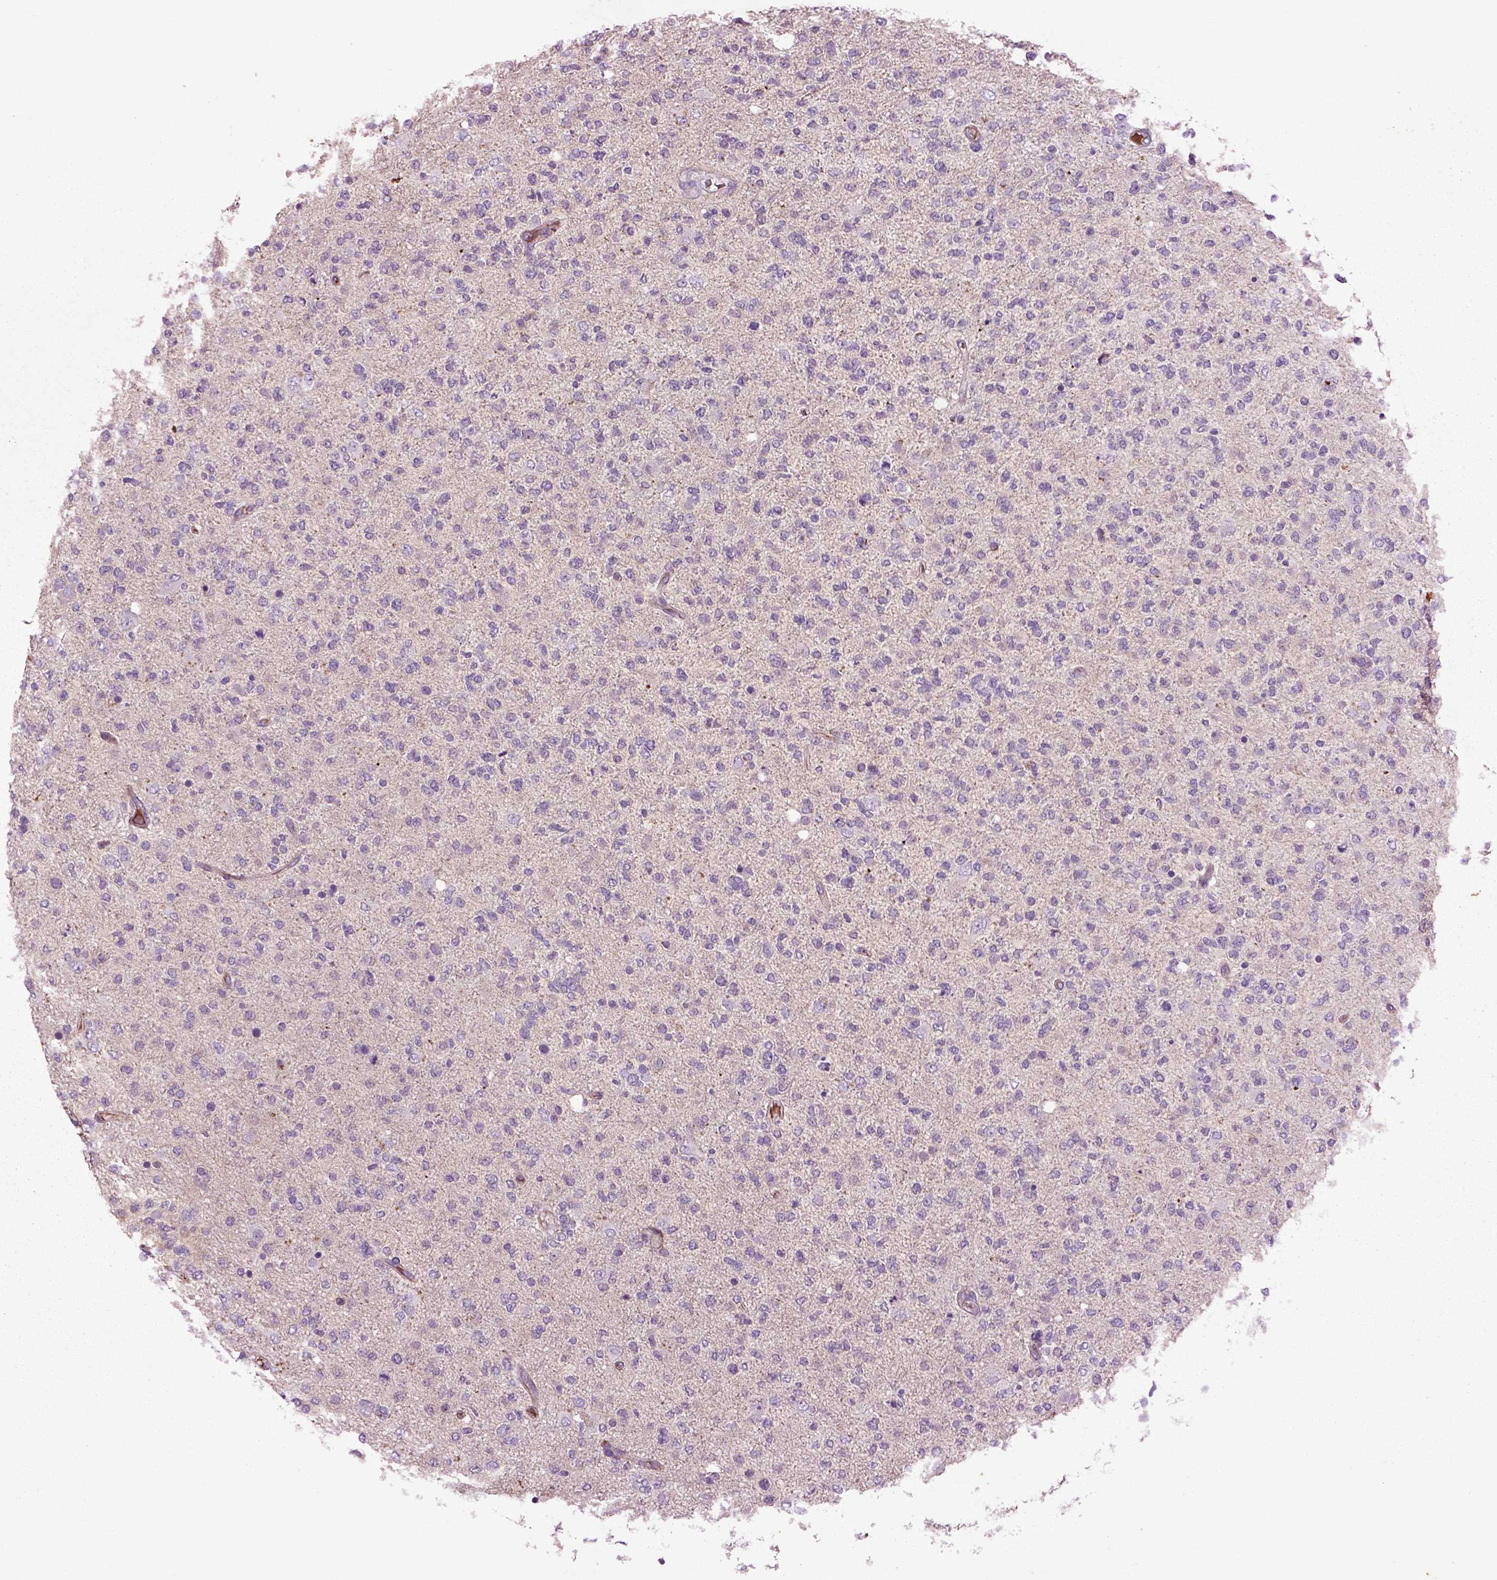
{"staining": {"intensity": "negative", "quantity": "none", "location": "none"}, "tissue": "glioma", "cell_type": "Tumor cells", "image_type": "cancer", "snomed": [{"axis": "morphology", "description": "Glioma, malignant, High grade"}, {"axis": "topography", "description": "Cerebral cortex"}], "caption": "Immunohistochemical staining of human glioma shows no significant staining in tumor cells.", "gene": "SPON1", "patient": {"sex": "male", "age": 70}}